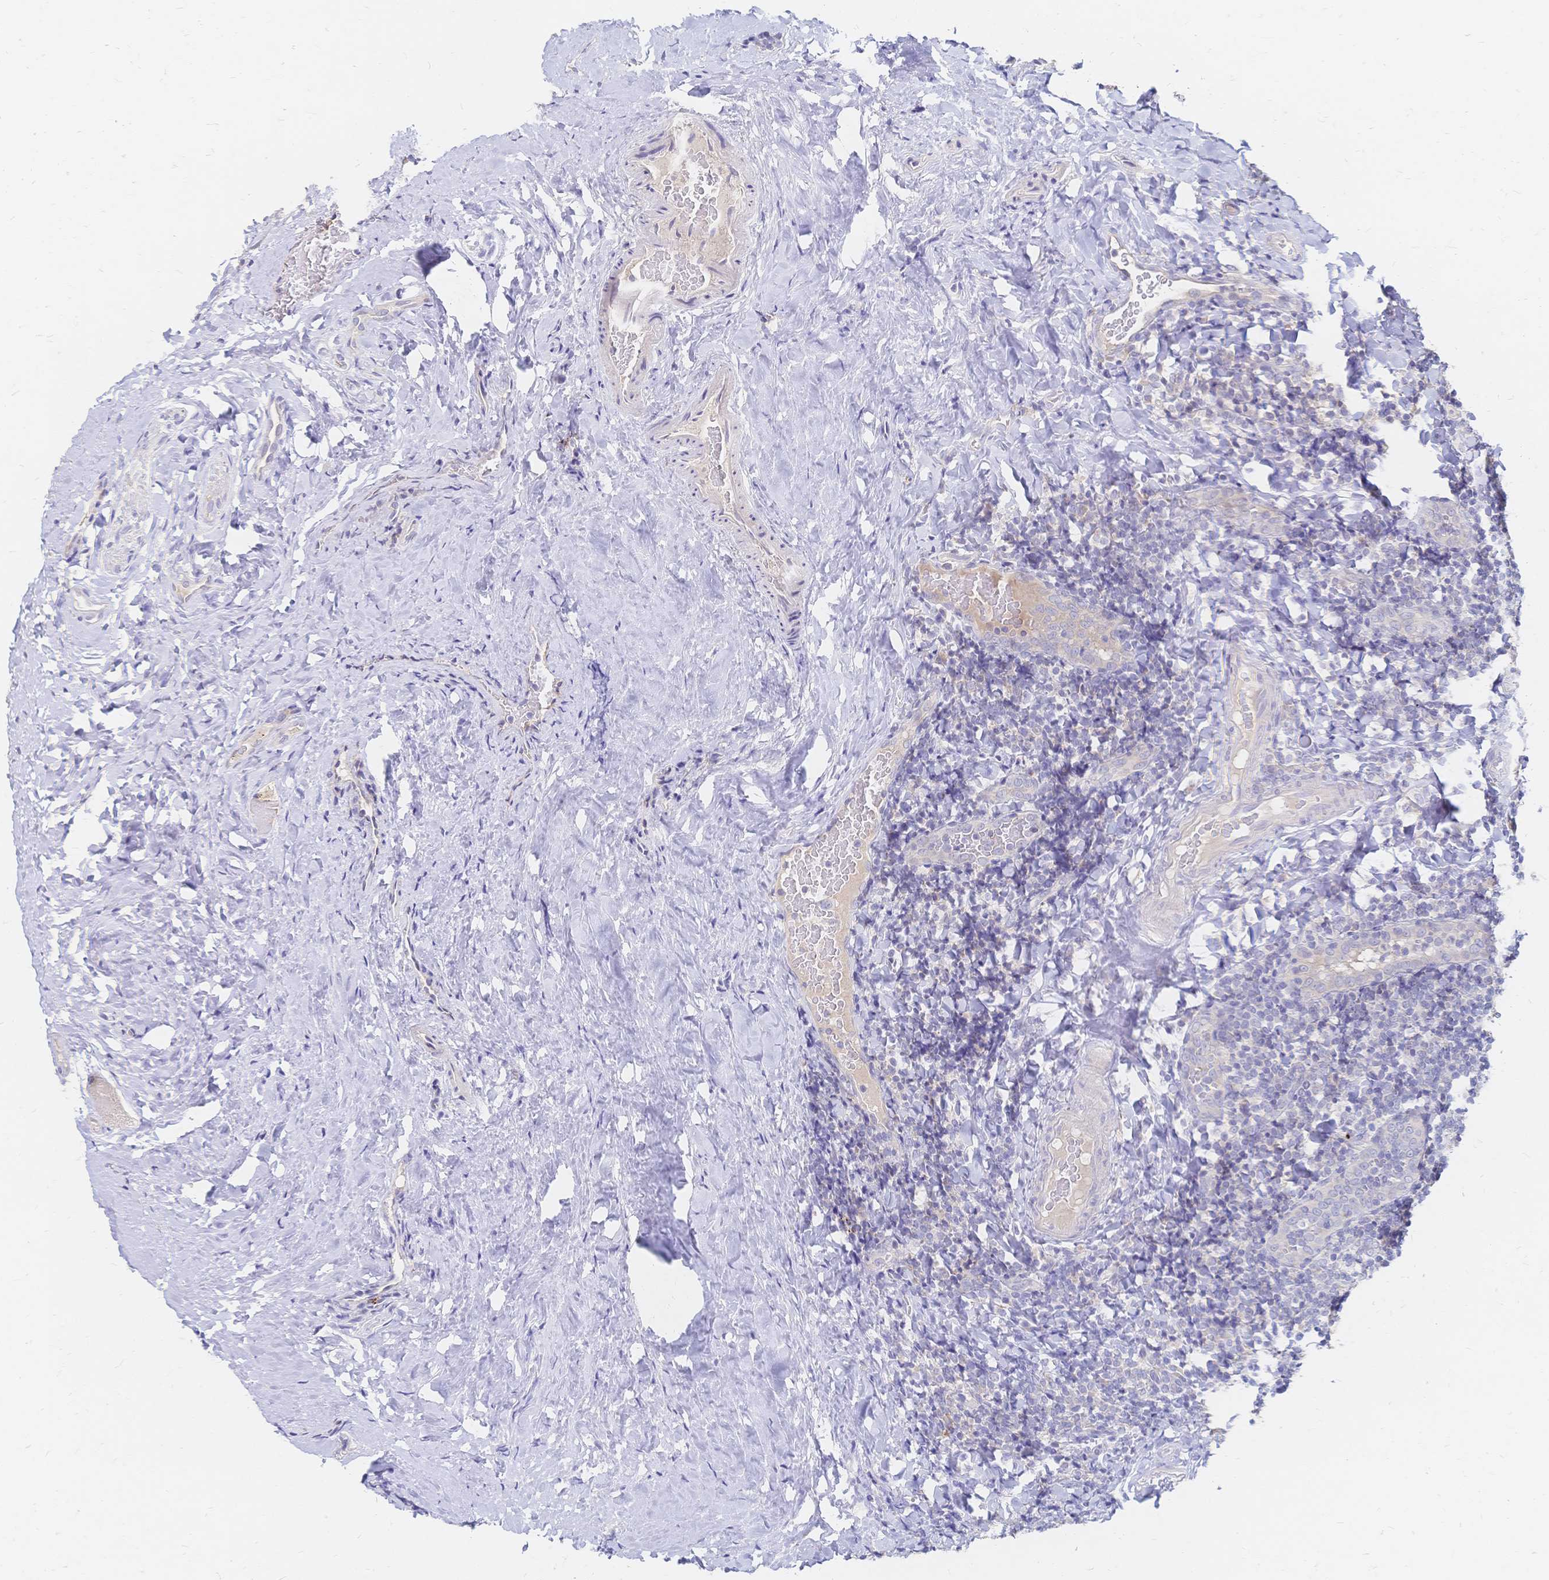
{"staining": {"intensity": "negative", "quantity": "none", "location": "none"}, "tissue": "tonsil", "cell_type": "Germinal center cells", "image_type": "normal", "snomed": [{"axis": "morphology", "description": "Normal tissue, NOS"}, {"axis": "topography", "description": "Tonsil"}], "caption": "Human tonsil stained for a protein using immunohistochemistry displays no positivity in germinal center cells.", "gene": "VWC2L", "patient": {"sex": "male", "age": 17}}